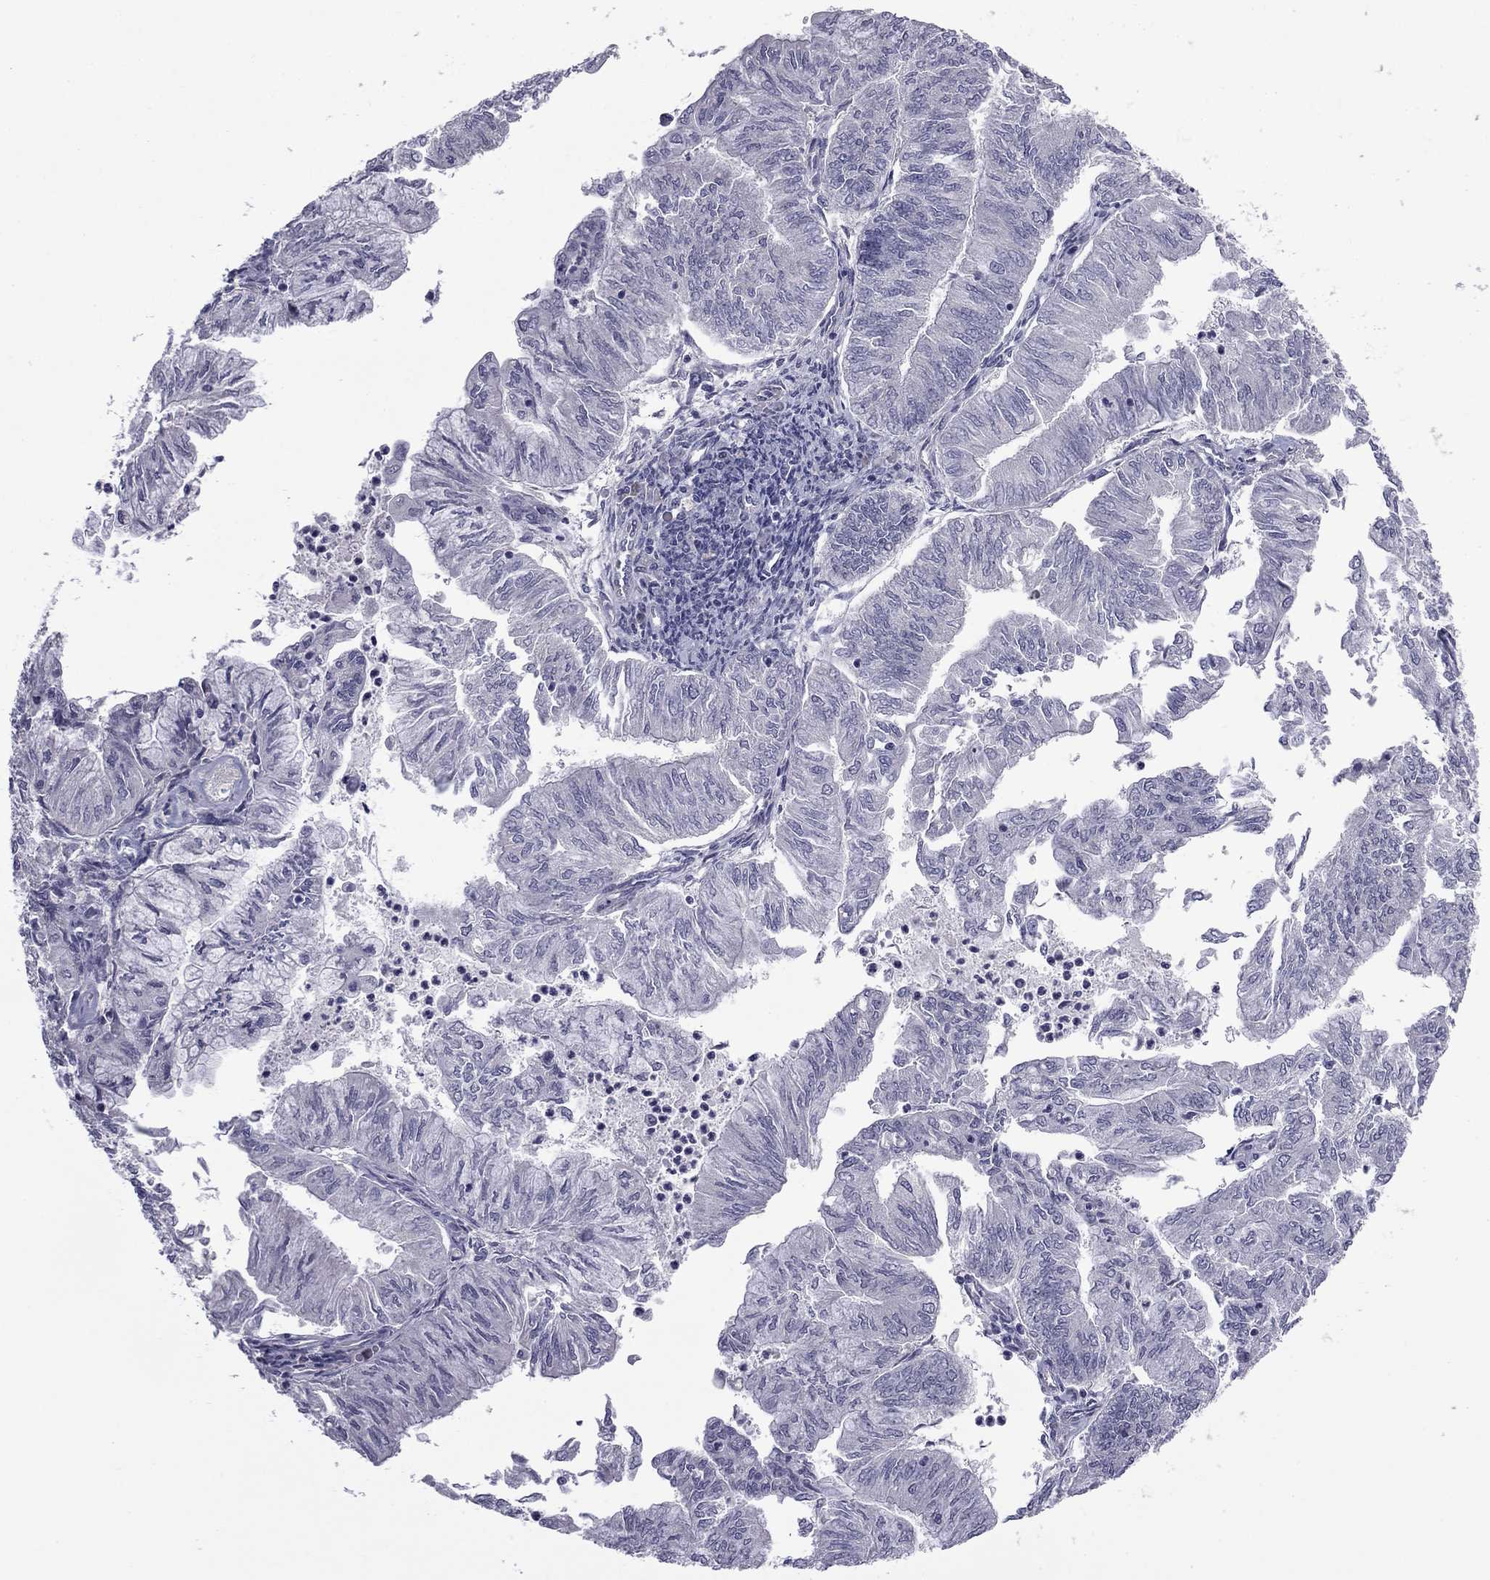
{"staining": {"intensity": "negative", "quantity": "none", "location": "none"}, "tissue": "endometrial cancer", "cell_type": "Tumor cells", "image_type": "cancer", "snomed": [{"axis": "morphology", "description": "Adenocarcinoma, NOS"}, {"axis": "topography", "description": "Endometrium"}], "caption": "This is an IHC micrograph of endometrial adenocarcinoma. There is no expression in tumor cells.", "gene": "PRRT2", "patient": {"sex": "female", "age": 59}}